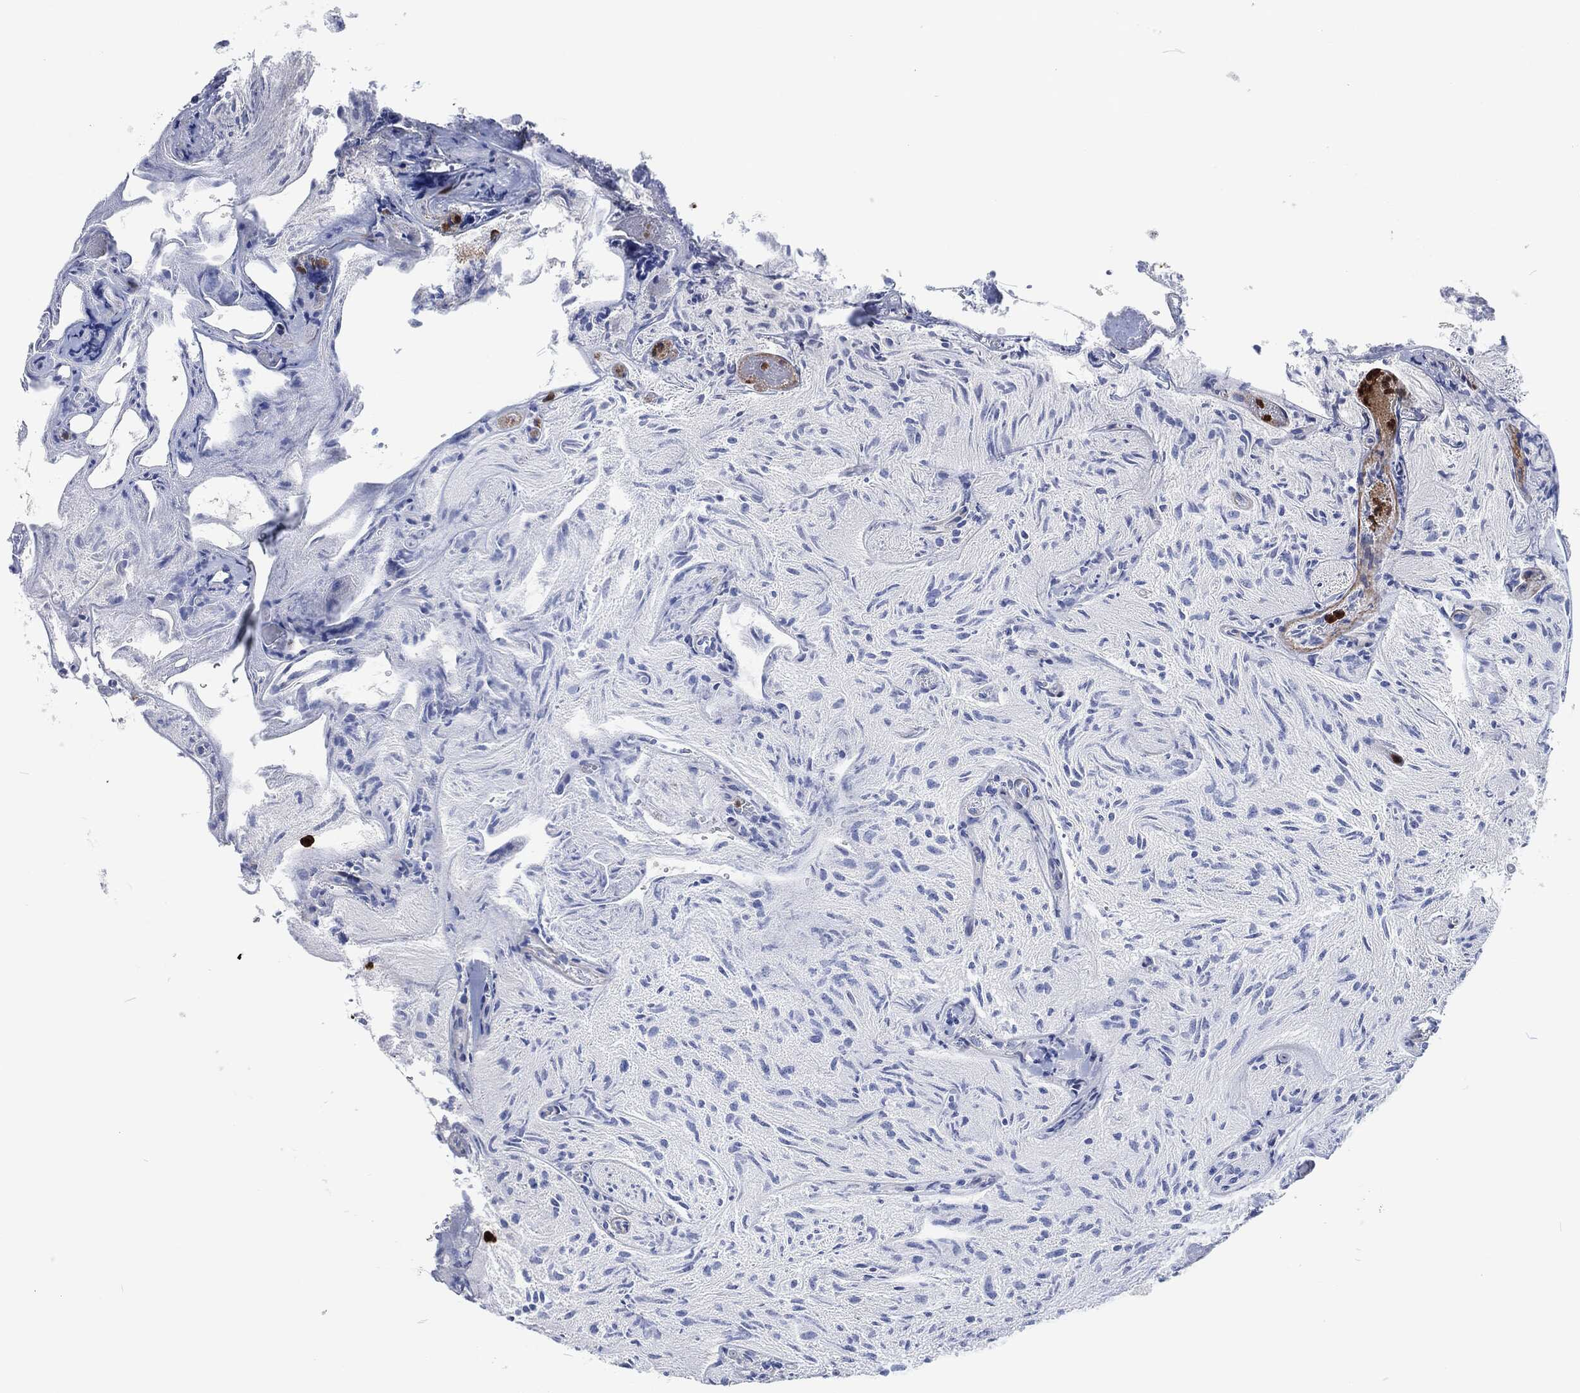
{"staining": {"intensity": "negative", "quantity": "none", "location": "none"}, "tissue": "glioma", "cell_type": "Tumor cells", "image_type": "cancer", "snomed": [{"axis": "morphology", "description": "Glioma, malignant, Low grade"}, {"axis": "topography", "description": "Brain"}], "caption": "Photomicrograph shows no significant protein expression in tumor cells of glioma.", "gene": "MPO", "patient": {"sex": "male", "age": 3}}